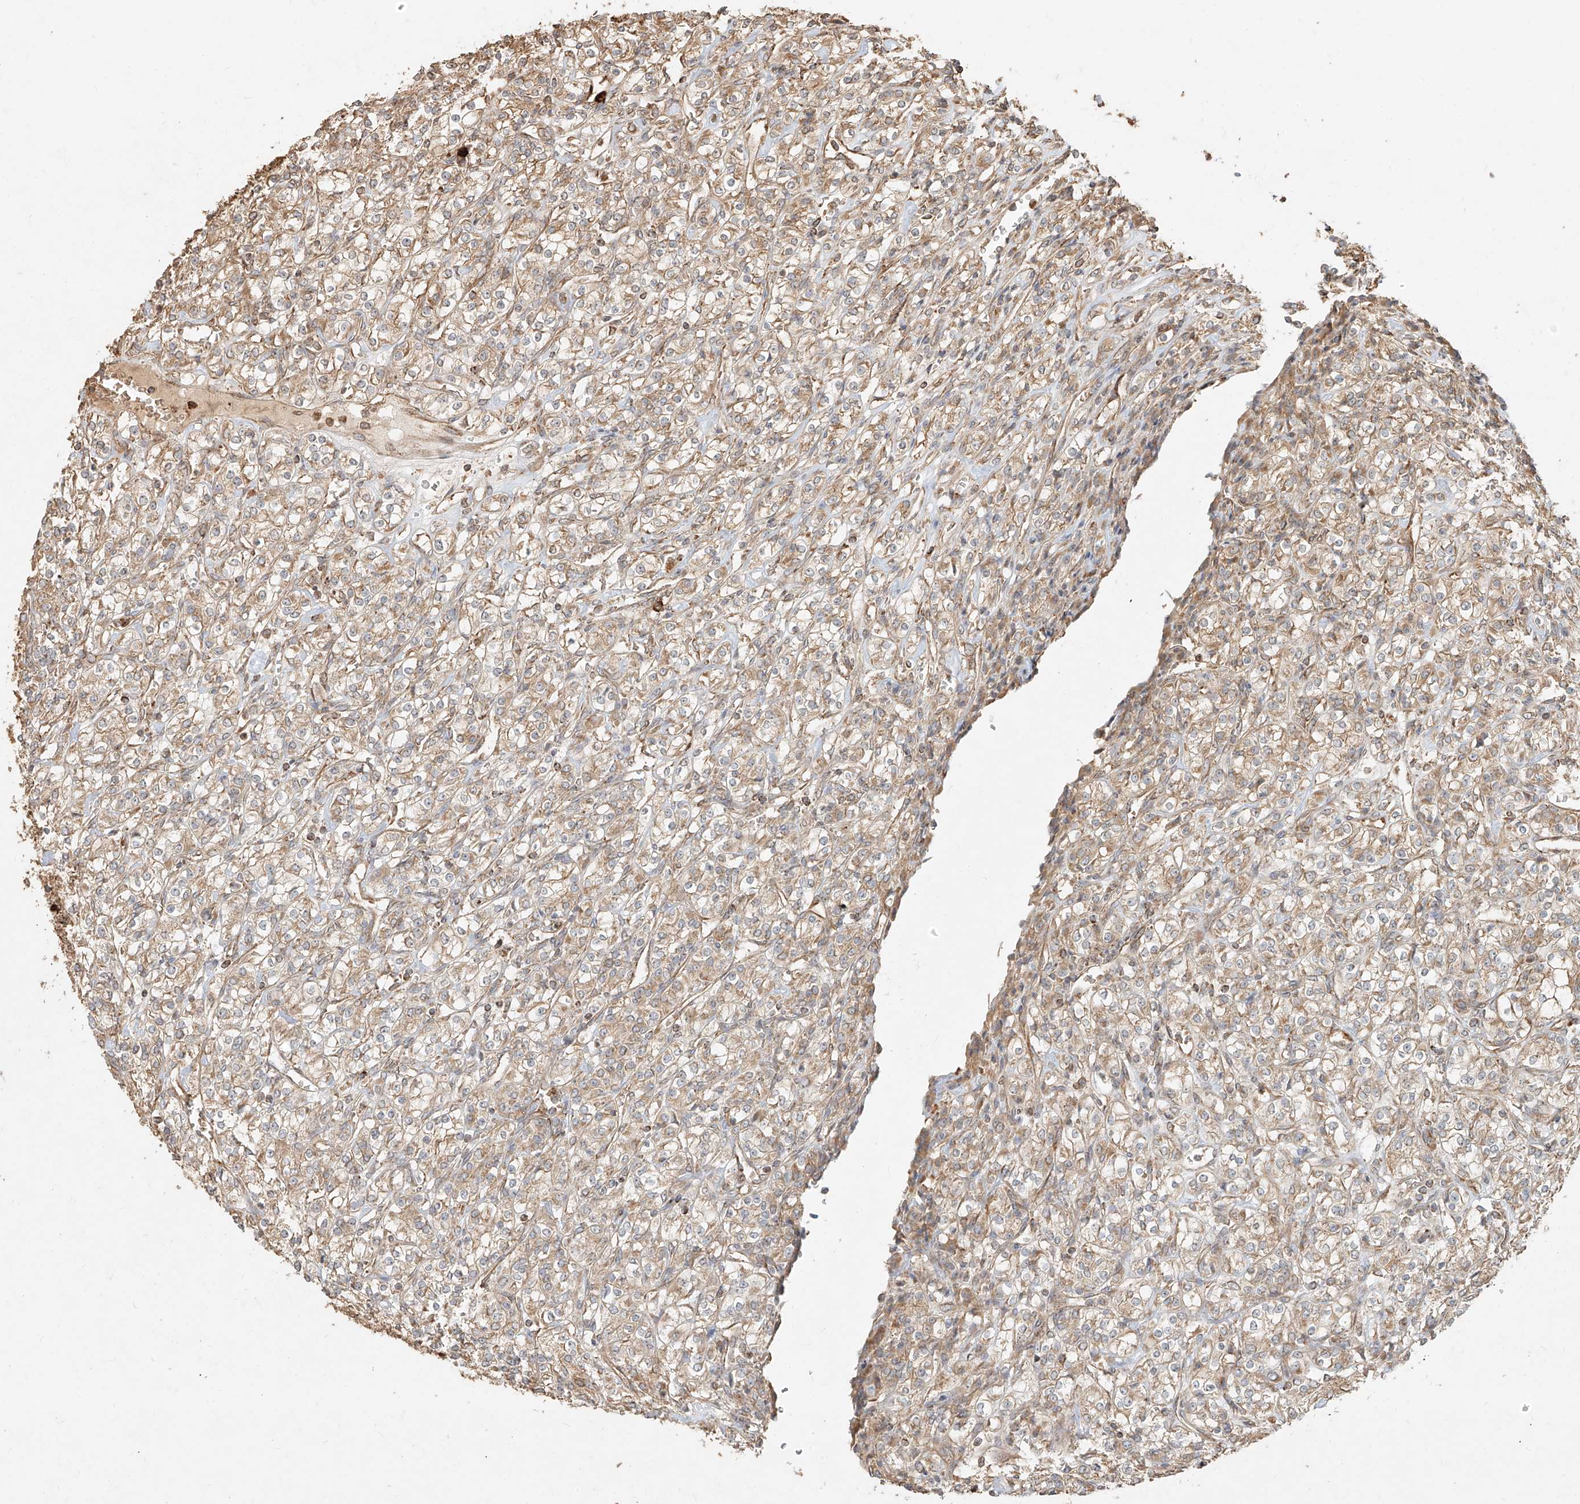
{"staining": {"intensity": "weak", "quantity": ">75%", "location": "cytoplasmic/membranous"}, "tissue": "renal cancer", "cell_type": "Tumor cells", "image_type": "cancer", "snomed": [{"axis": "morphology", "description": "Adenocarcinoma, NOS"}, {"axis": "topography", "description": "Kidney"}], "caption": "Renal cancer was stained to show a protein in brown. There is low levels of weak cytoplasmic/membranous staining in approximately >75% of tumor cells. (IHC, brightfield microscopy, high magnification).", "gene": "EFNB1", "patient": {"sex": "male", "age": 77}}